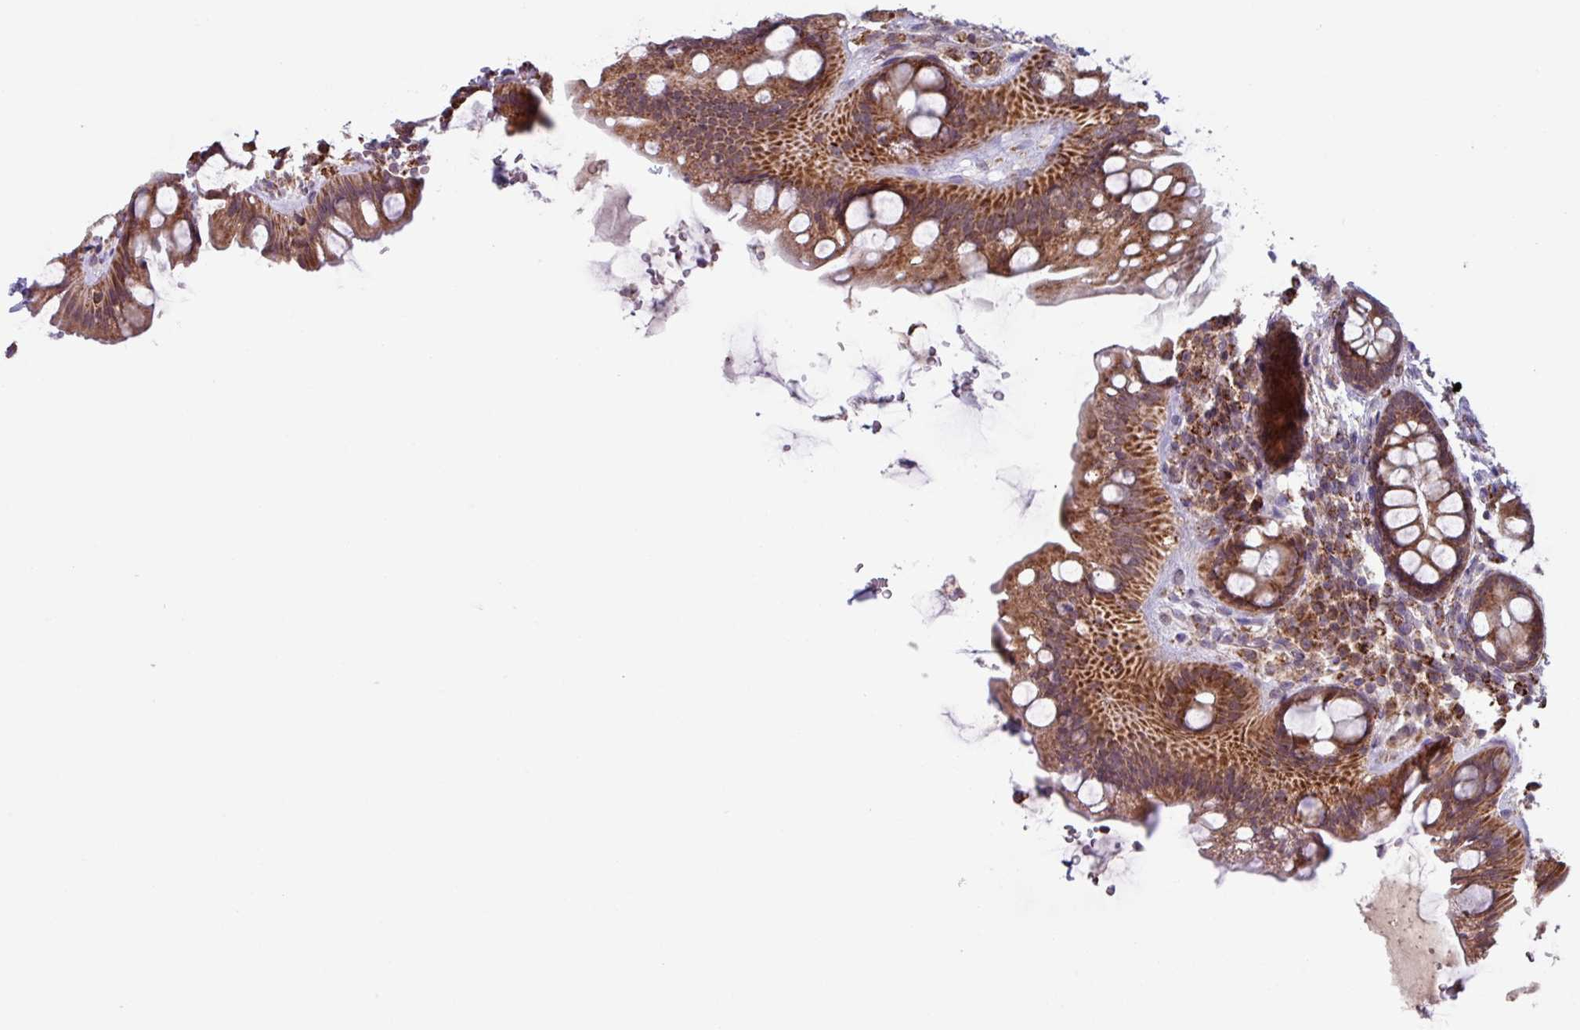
{"staining": {"intensity": "strong", "quantity": ">75%", "location": "cytoplasmic/membranous"}, "tissue": "rectum", "cell_type": "Glandular cells", "image_type": "normal", "snomed": [{"axis": "morphology", "description": "Normal tissue, NOS"}, {"axis": "topography", "description": "Rectum"}, {"axis": "topography", "description": "Peripheral nerve tissue"}], "caption": "Normal rectum displays strong cytoplasmic/membranous expression in approximately >75% of glandular cells.", "gene": "AKIRIN1", "patient": {"sex": "female", "age": 69}}